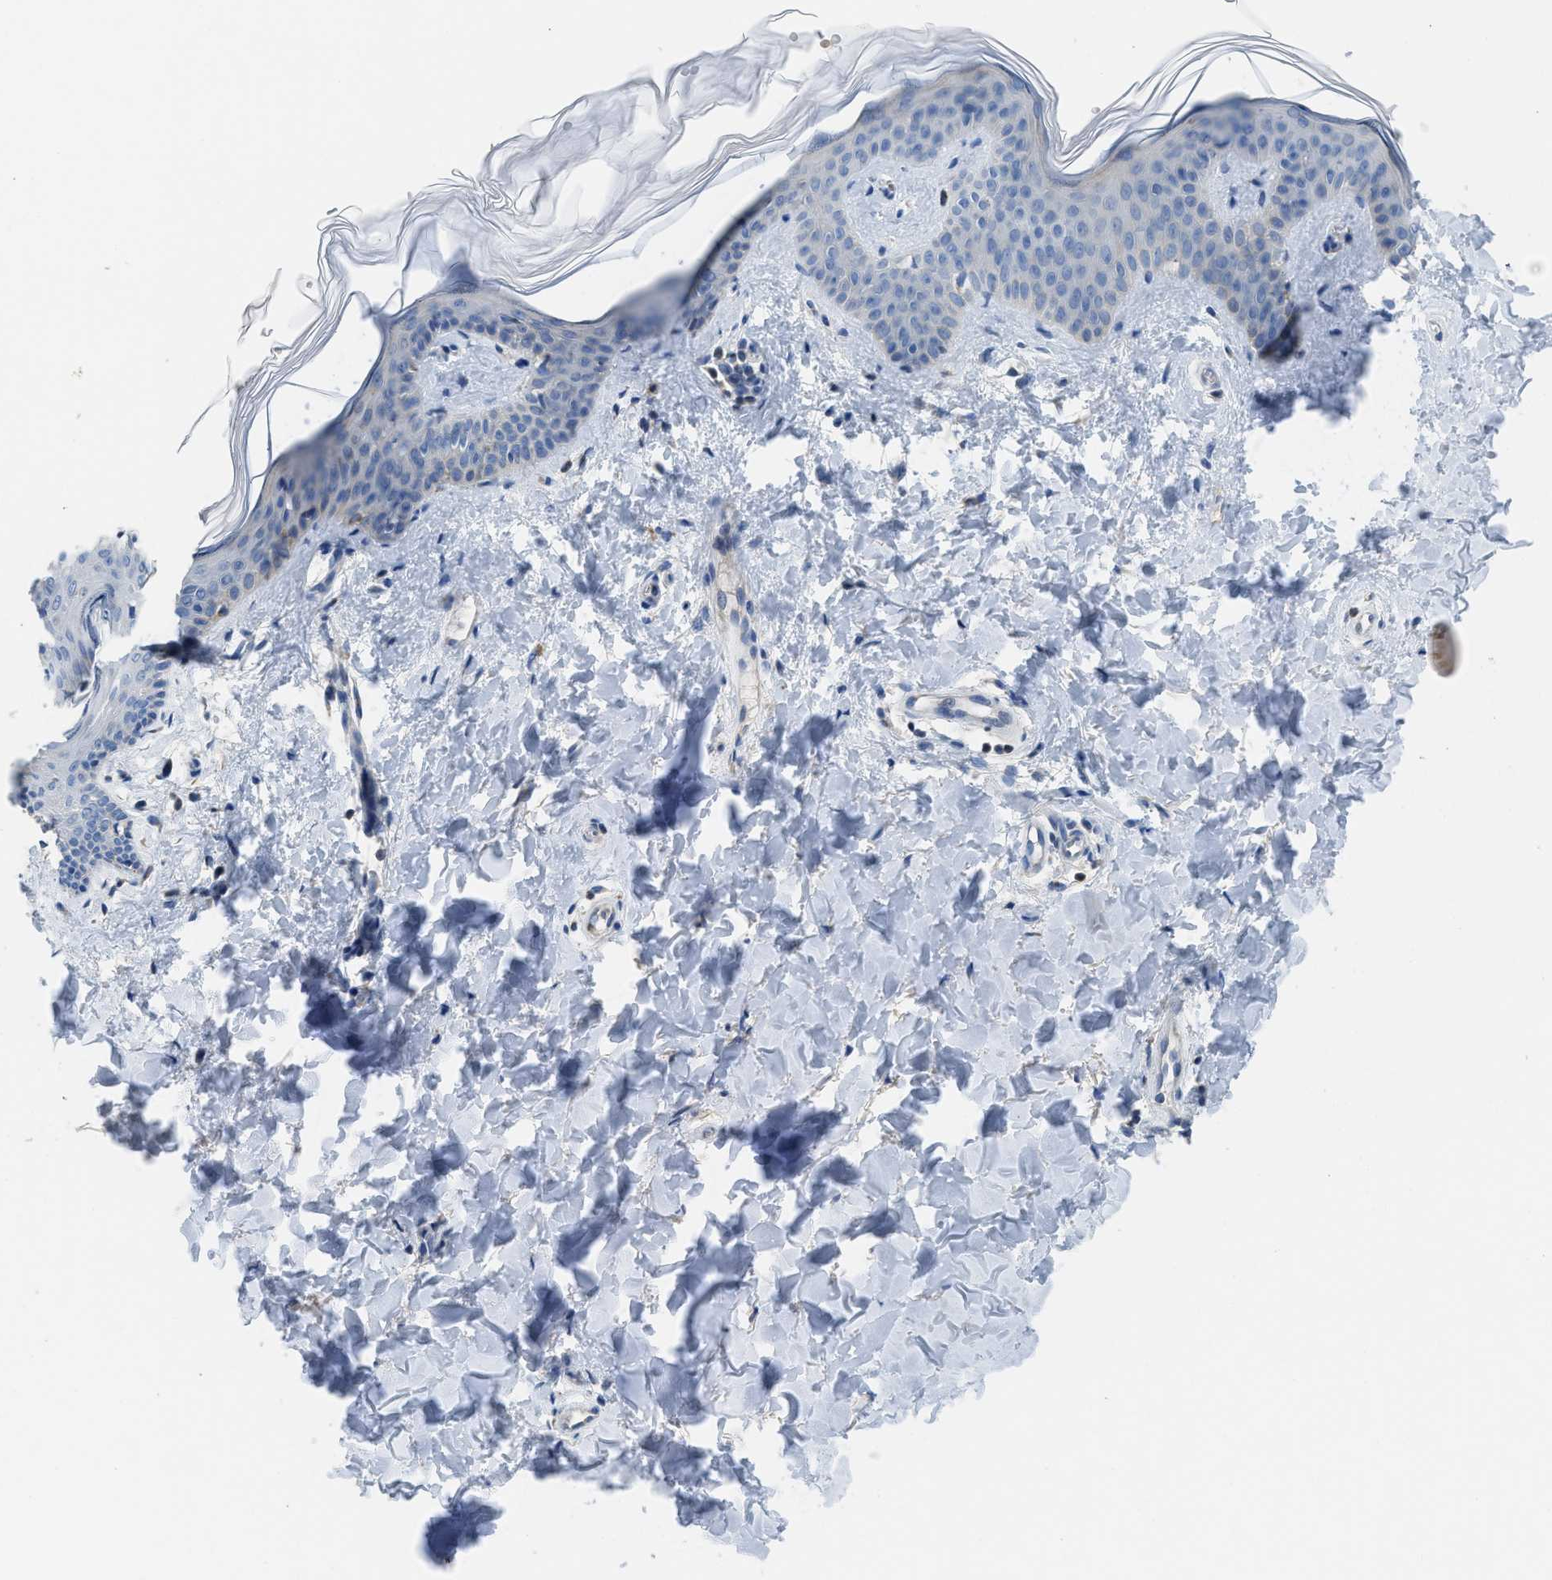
{"staining": {"intensity": "negative", "quantity": "none", "location": "none"}, "tissue": "skin", "cell_type": "Fibroblasts", "image_type": "normal", "snomed": [{"axis": "morphology", "description": "Normal tissue, NOS"}, {"axis": "topography", "description": "Skin"}], "caption": "Protein analysis of unremarkable skin exhibits no significant staining in fibroblasts.", "gene": "SLC25A13", "patient": {"sex": "female", "age": 17}}